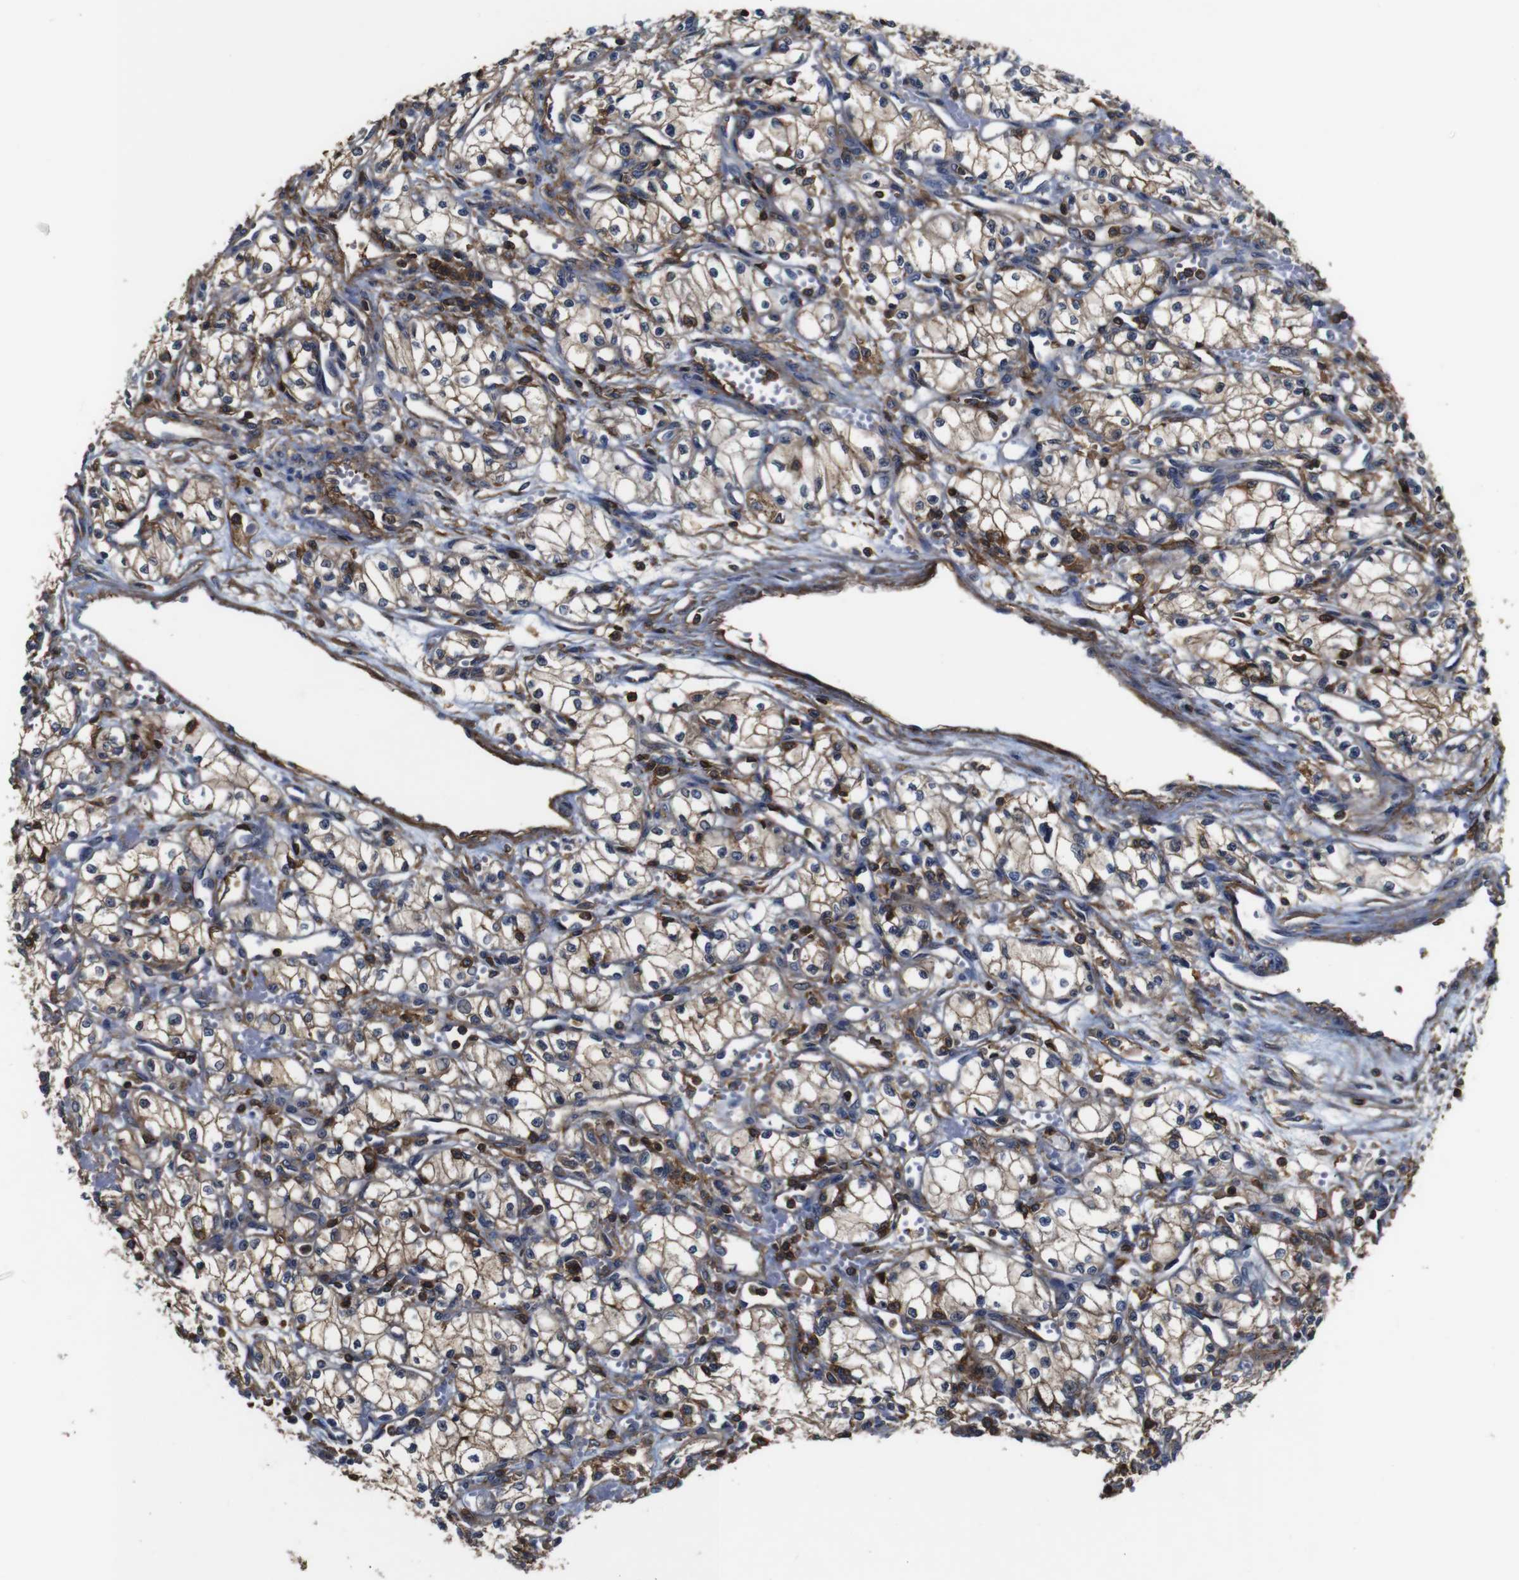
{"staining": {"intensity": "moderate", "quantity": ">75%", "location": "cytoplasmic/membranous"}, "tissue": "renal cancer", "cell_type": "Tumor cells", "image_type": "cancer", "snomed": [{"axis": "morphology", "description": "Normal tissue, NOS"}, {"axis": "morphology", "description": "Adenocarcinoma, NOS"}, {"axis": "topography", "description": "Kidney"}], "caption": "The micrograph shows immunohistochemical staining of renal cancer (adenocarcinoma). There is moderate cytoplasmic/membranous positivity is identified in about >75% of tumor cells.", "gene": "PI4KA", "patient": {"sex": "male", "age": 59}}